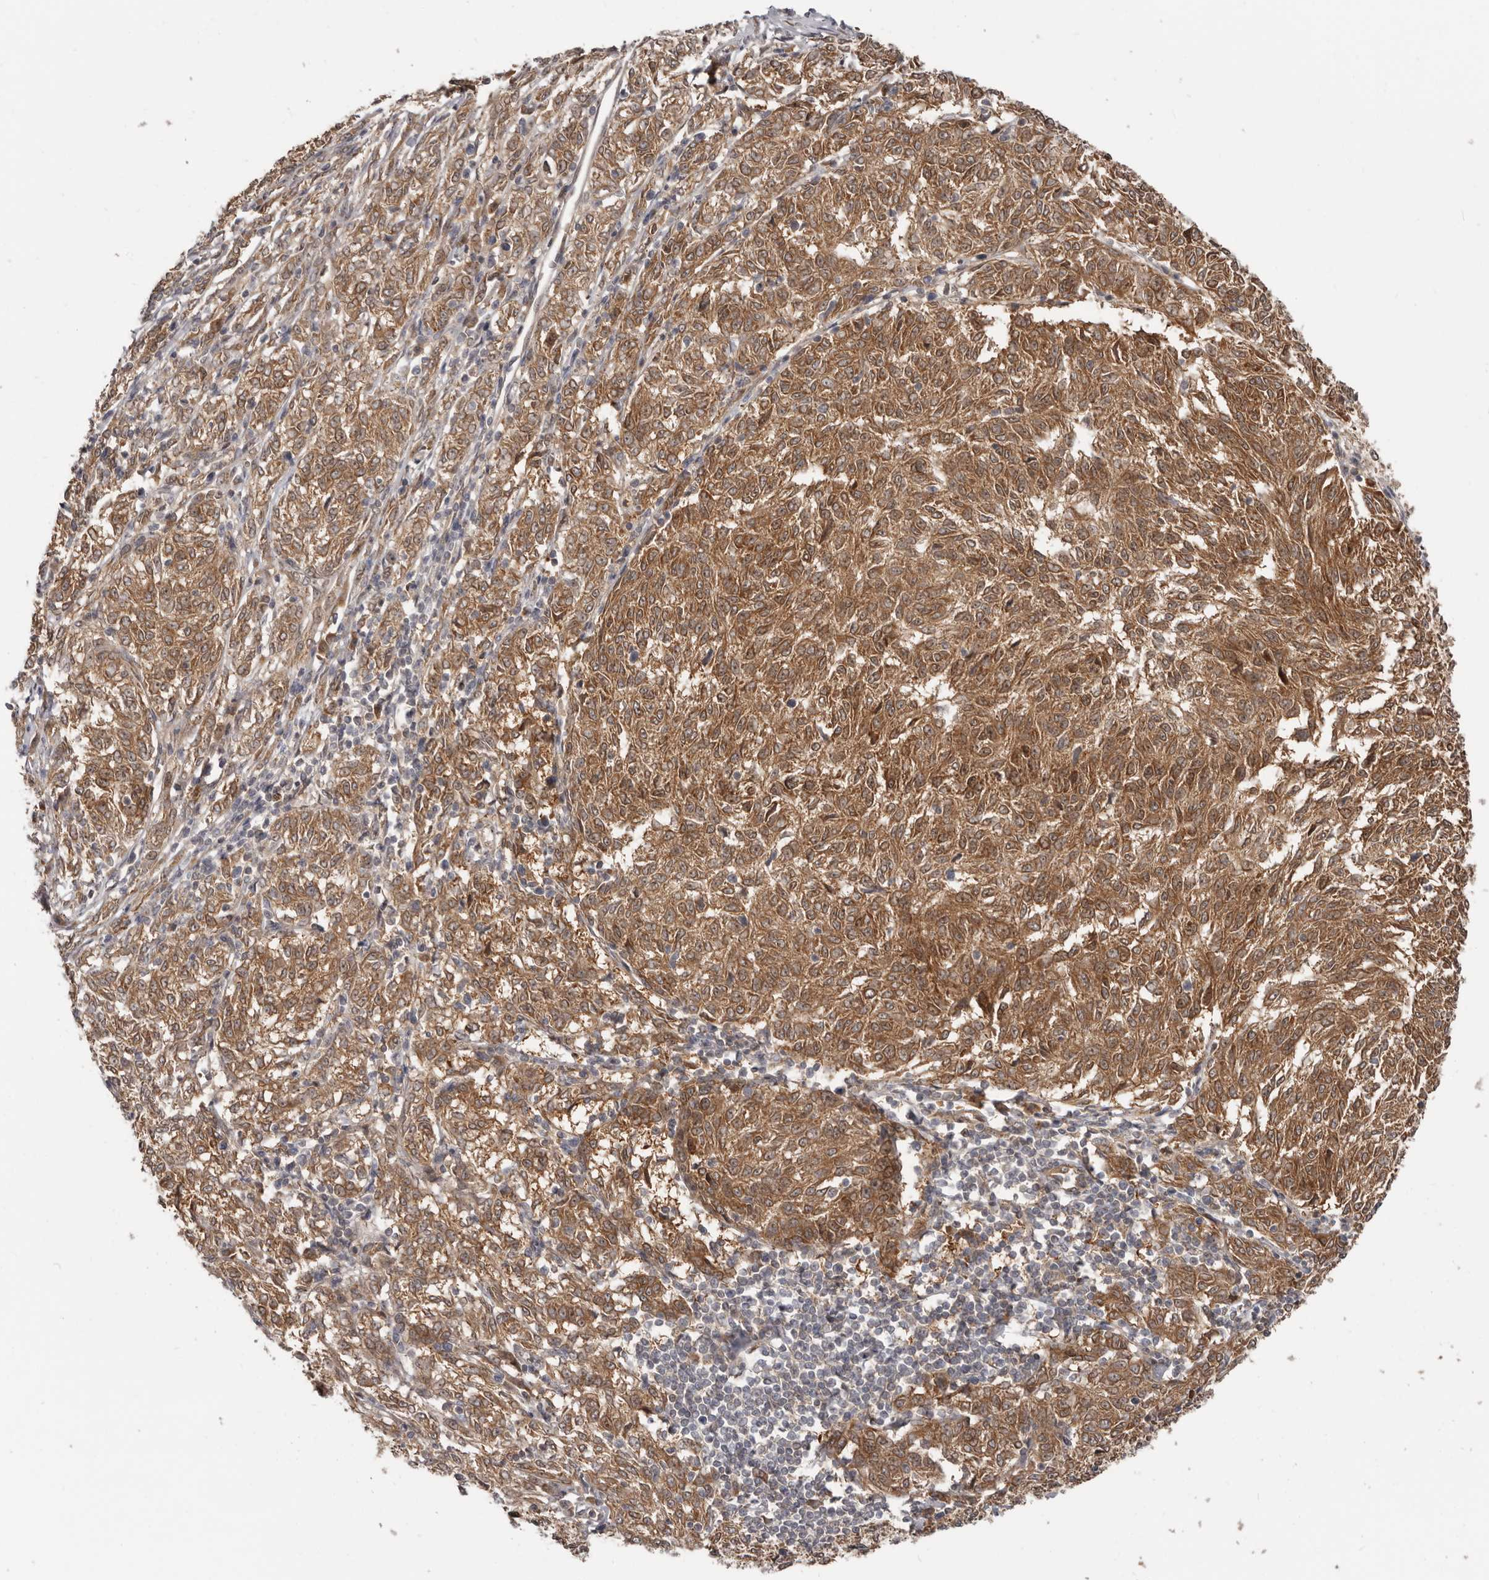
{"staining": {"intensity": "moderate", "quantity": ">75%", "location": "cytoplasmic/membranous"}, "tissue": "melanoma", "cell_type": "Tumor cells", "image_type": "cancer", "snomed": [{"axis": "morphology", "description": "Malignant melanoma, NOS"}, {"axis": "topography", "description": "Skin"}], "caption": "IHC of malignant melanoma reveals medium levels of moderate cytoplasmic/membranous positivity in about >75% of tumor cells.", "gene": "BAD", "patient": {"sex": "female", "age": 72}}